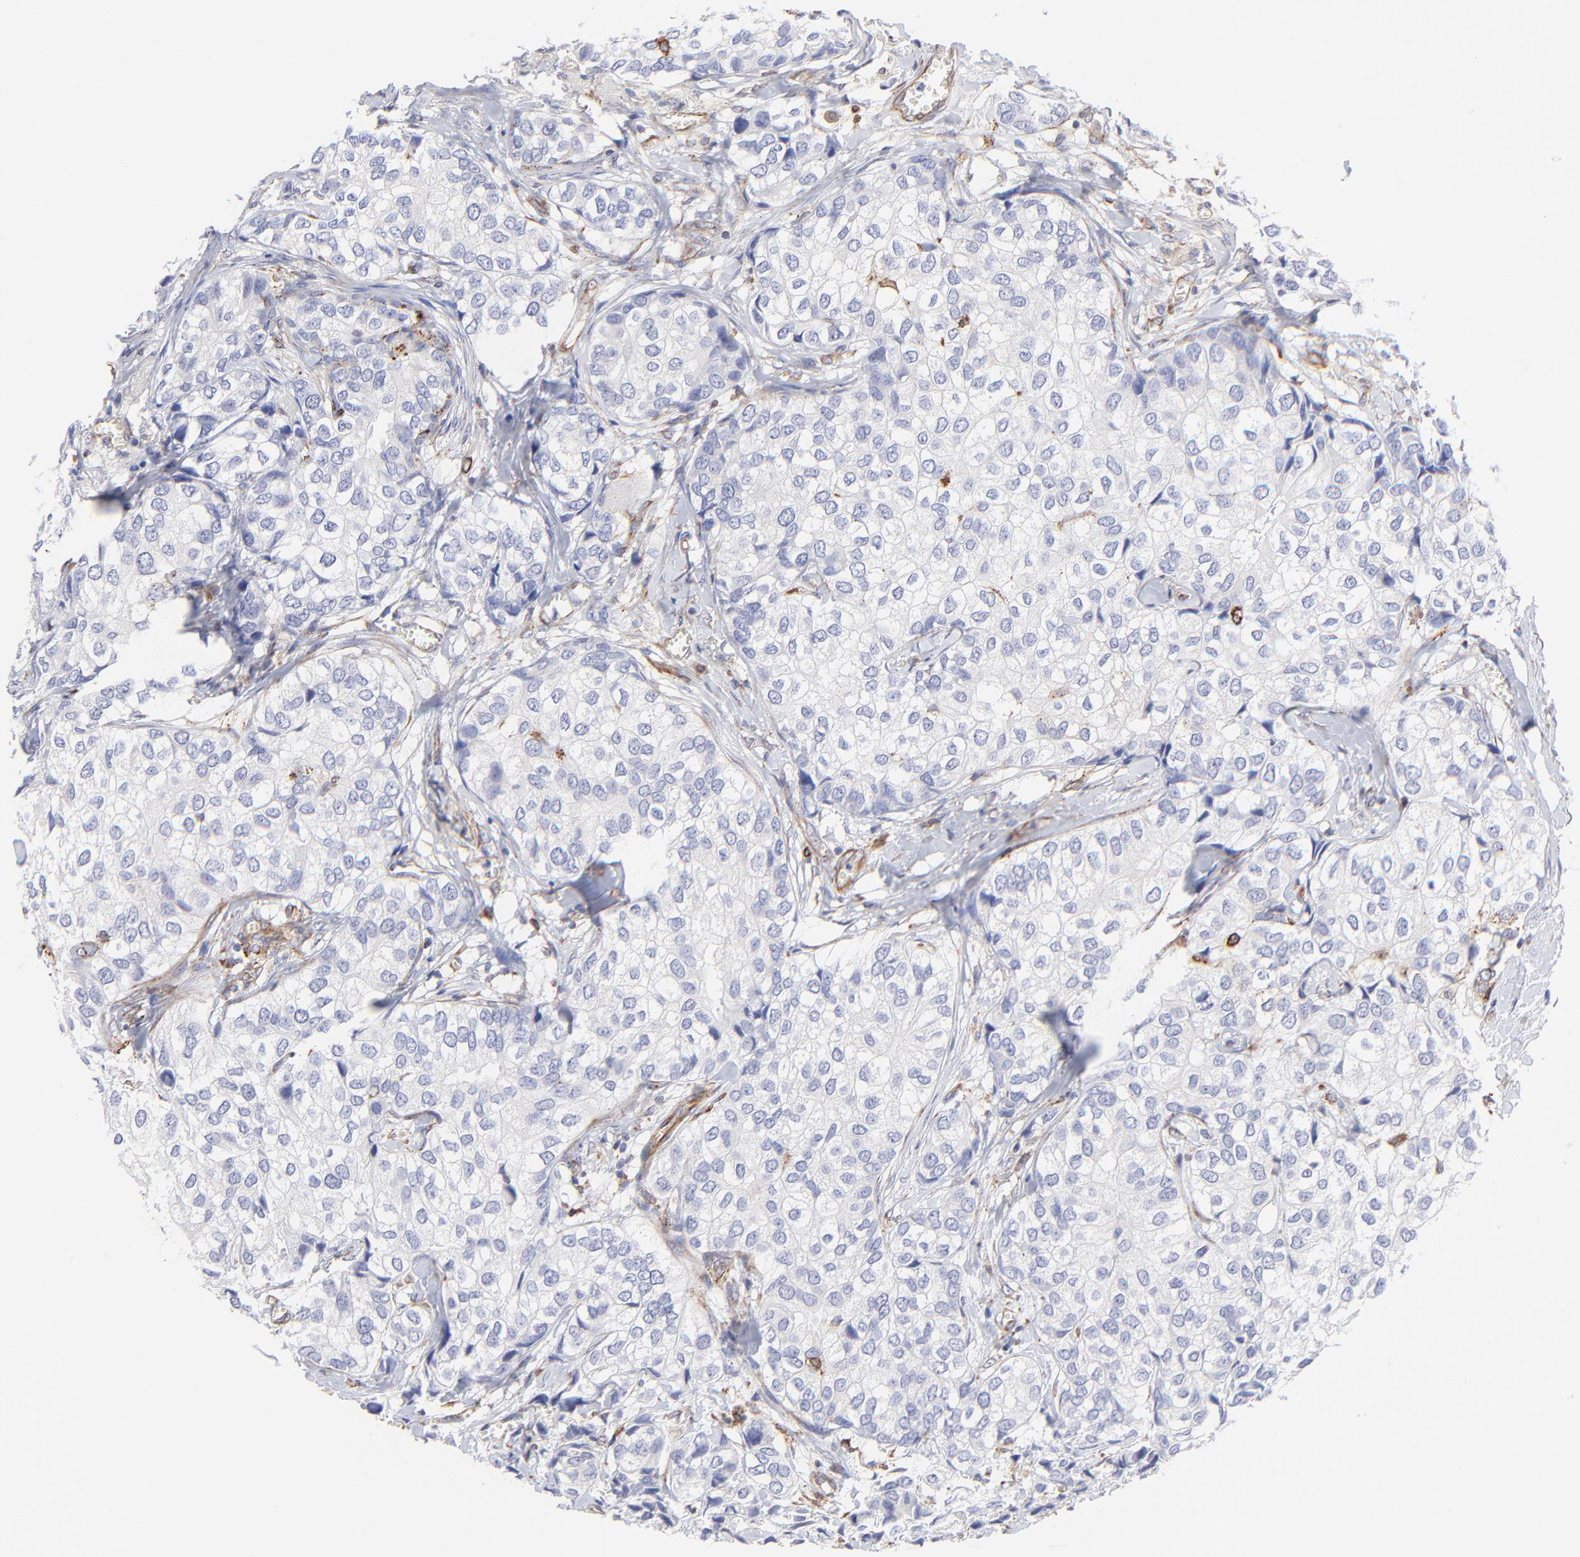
{"staining": {"intensity": "negative", "quantity": "none", "location": "none"}, "tissue": "breast cancer", "cell_type": "Tumor cells", "image_type": "cancer", "snomed": [{"axis": "morphology", "description": "Duct carcinoma"}, {"axis": "topography", "description": "Breast"}], "caption": "DAB (3,3'-diaminobenzidine) immunohistochemical staining of breast infiltrating ductal carcinoma exhibits no significant expression in tumor cells.", "gene": "COX8C", "patient": {"sex": "female", "age": 68}}